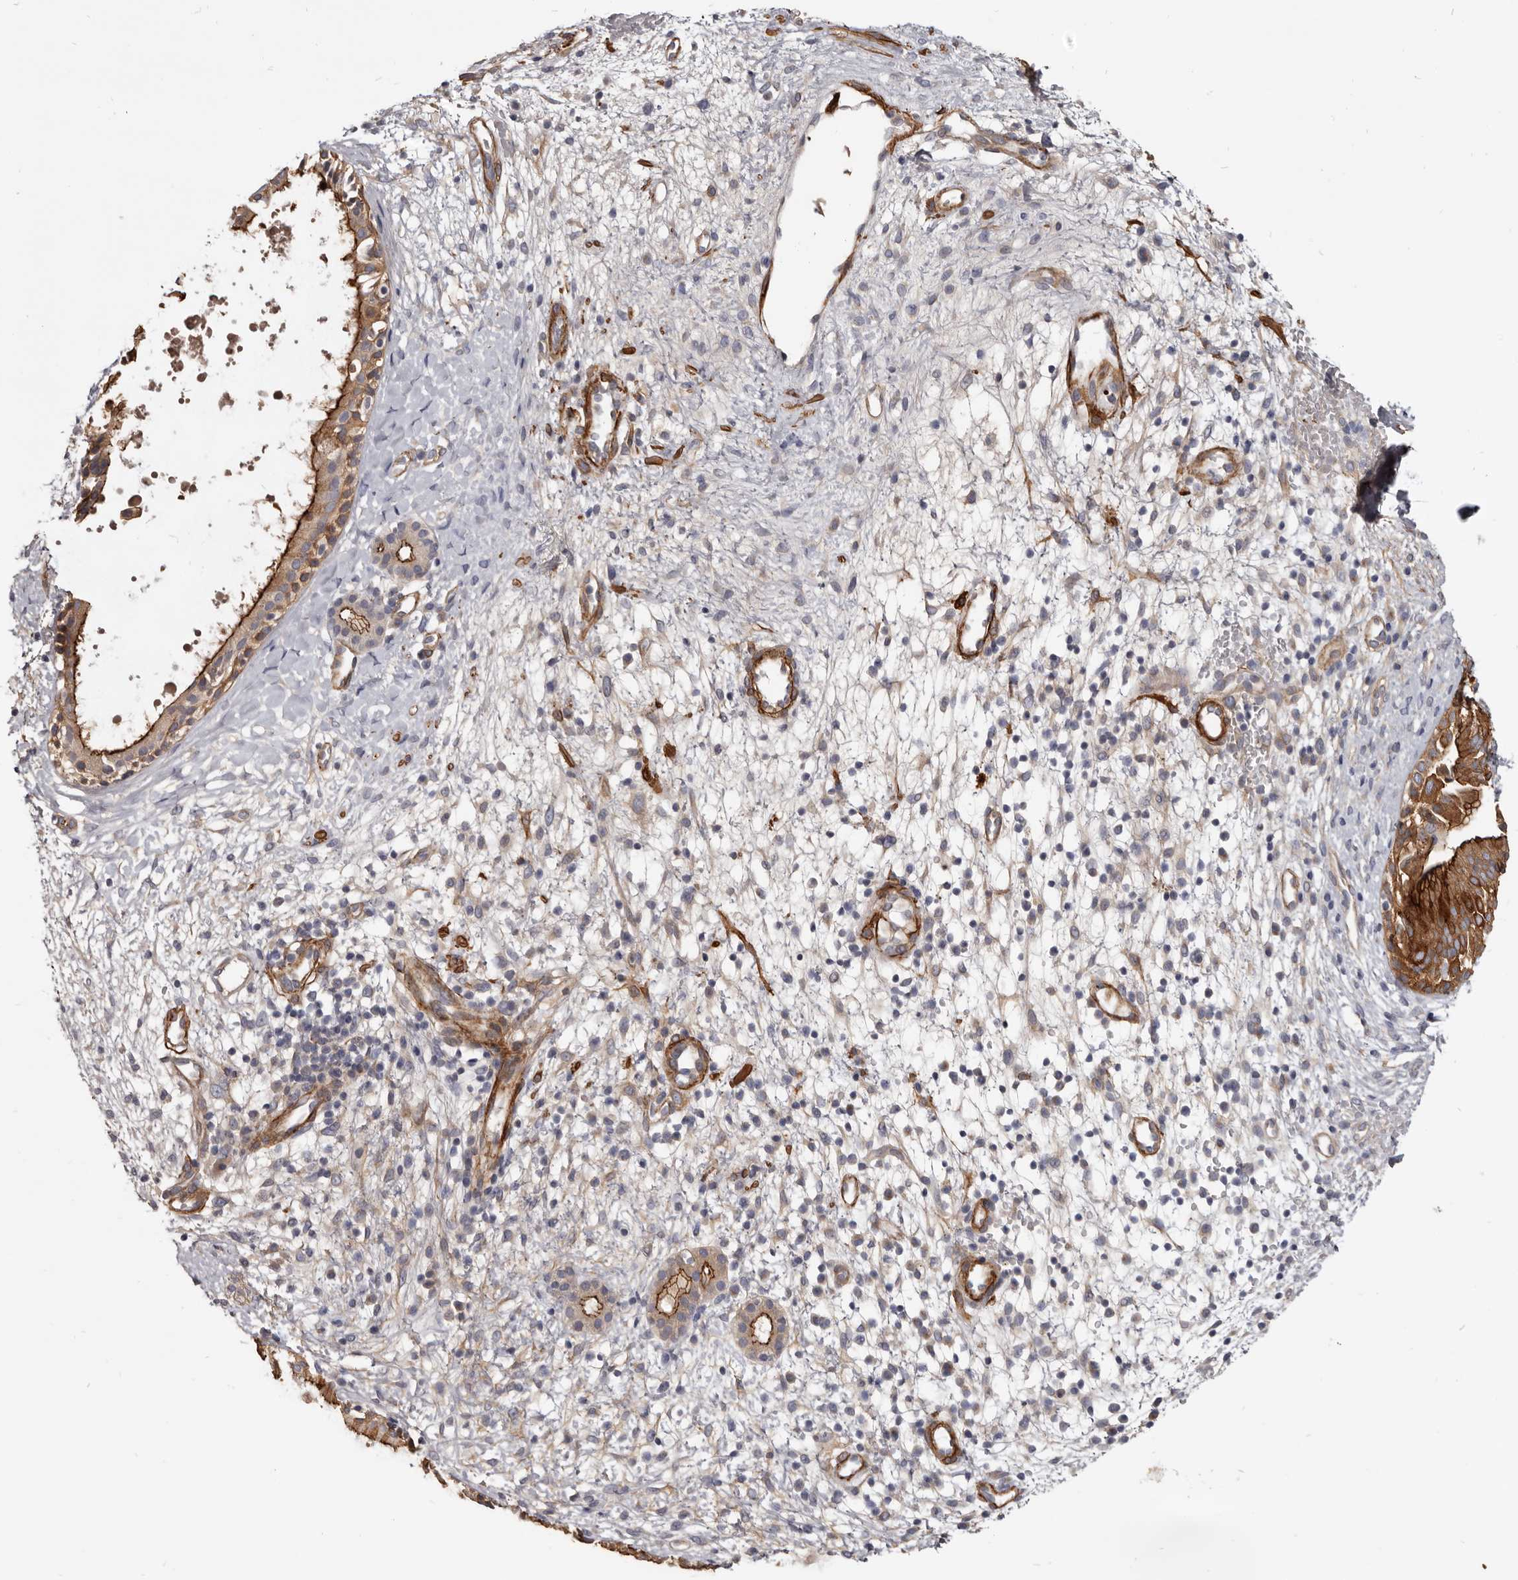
{"staining": {"intensity": "strong", "quantity": ">75%", "location": "cytoplasmic/membranous"}, "tissue": "nasopharynx", "cell_type": "Respiratory epithelial cells", "image_type": "normal", "snomed": [{"axis": "morphology", "description": "Normal tissue, NOS"}, {"axis": "topography", "description": "Nasopharynx"}], "caption": "Immunohistochemistry (IHC) (DAB) staining of normal nasopharynx reveals strong cytoplasmic/membranous protein staining in about >75% of respiratory epithelial cells. (Stains: DAB in brown, nuclei in blue, Microscopy: brightfield microscopy at high magnification).", "gene": "CGN", "patient": {"sex": "male", "age": 22}}